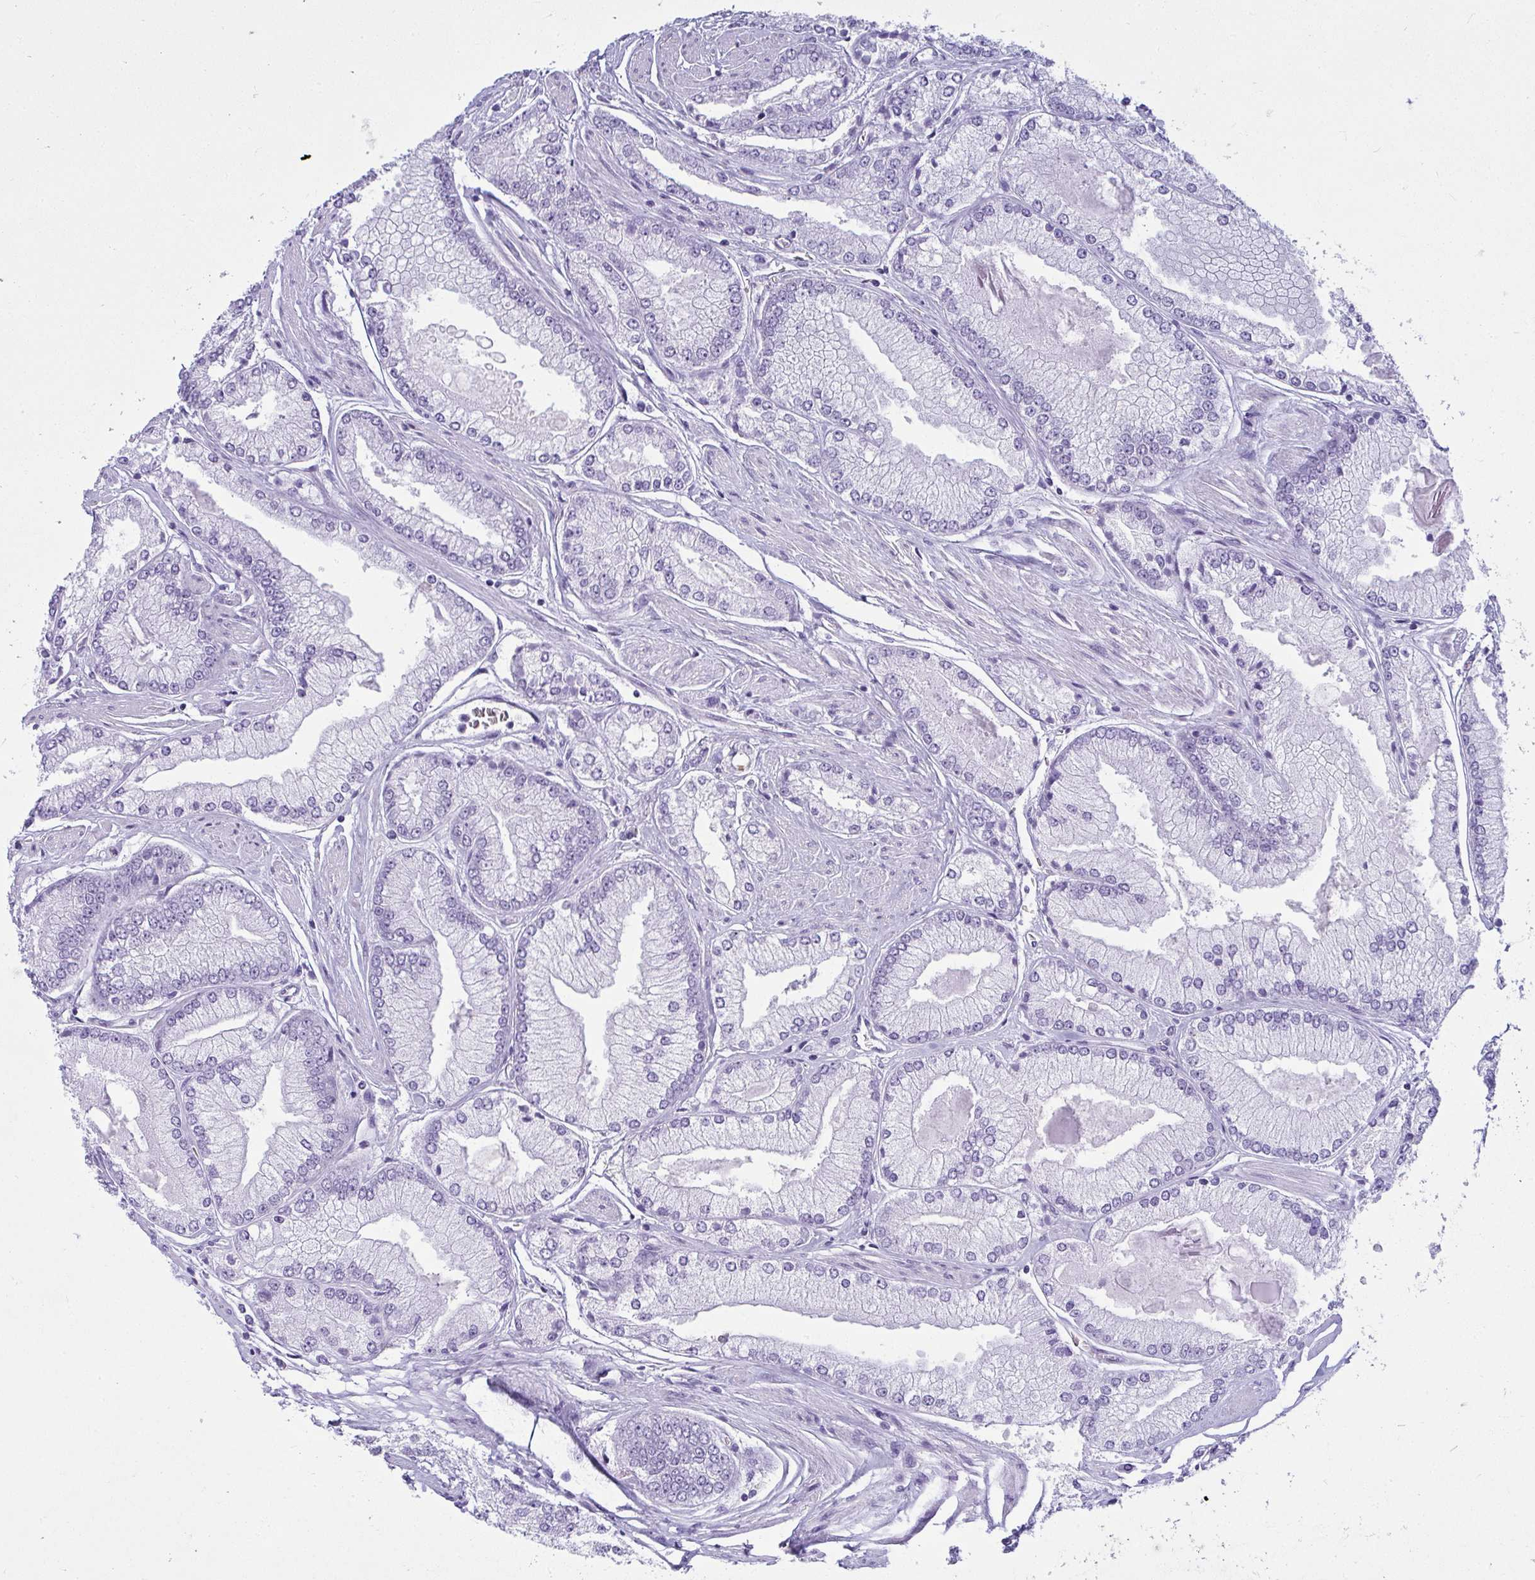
{"staining": {"intensity": "negative", "quantity": "none", "location": "none"}, "tissue": "prostate cancer", "cell_type": "Tumor cells", "image_type": "cancer", "snomed": [{"axis": "morphology", "description": "Adenocarcinoma, Low grade"}, {"axis": "topography", "description": "Prostate"}], "caption": "The image displays no significant staining in tumor cells of adenocarcinoma (low-grade) (prostate).", "gene": "CLGN", "patient": {"sex": "male", "age": 67}}